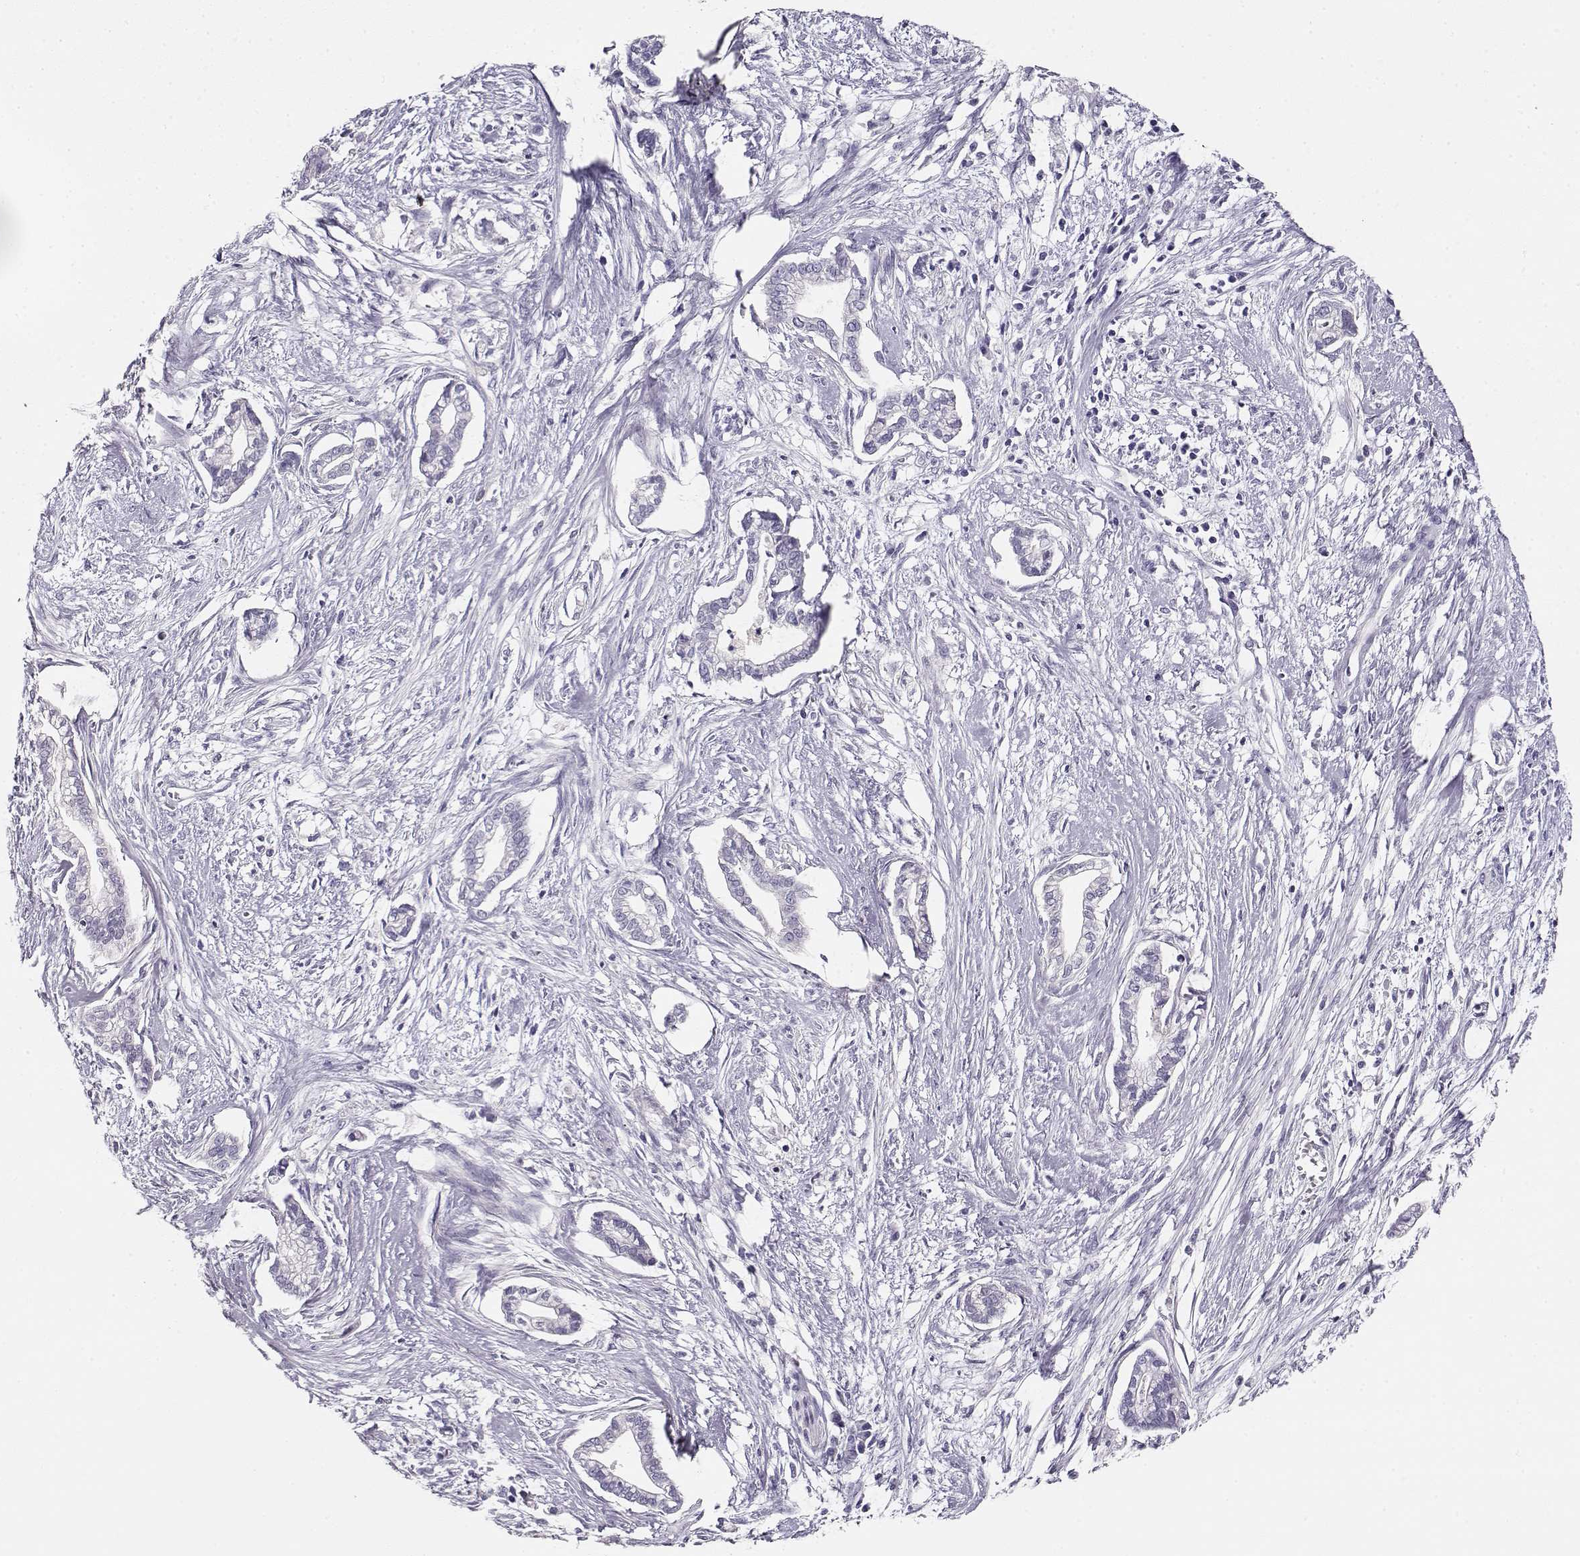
{"staining": {"intensity": "negative", "quantity": "none", "location": "none"}, "tissue": "cervical cancer", "cell_type": "Tumor cells", "image_type": "cancer", "snomed": [{"axis": "morphology", "description": "Adenocarcinoma, NOS"}, {"axis": "topography", "description": "Cervix"}], "caption": "High magnification brightfield microscopy of cervical adenocarcinoma stained with DAB (brown) and counterstained with hematoxylin (blue): tumor cells show no significant positivity.", "gene": "NDRG4", "patient": {"sex": "female", "age": 62}}